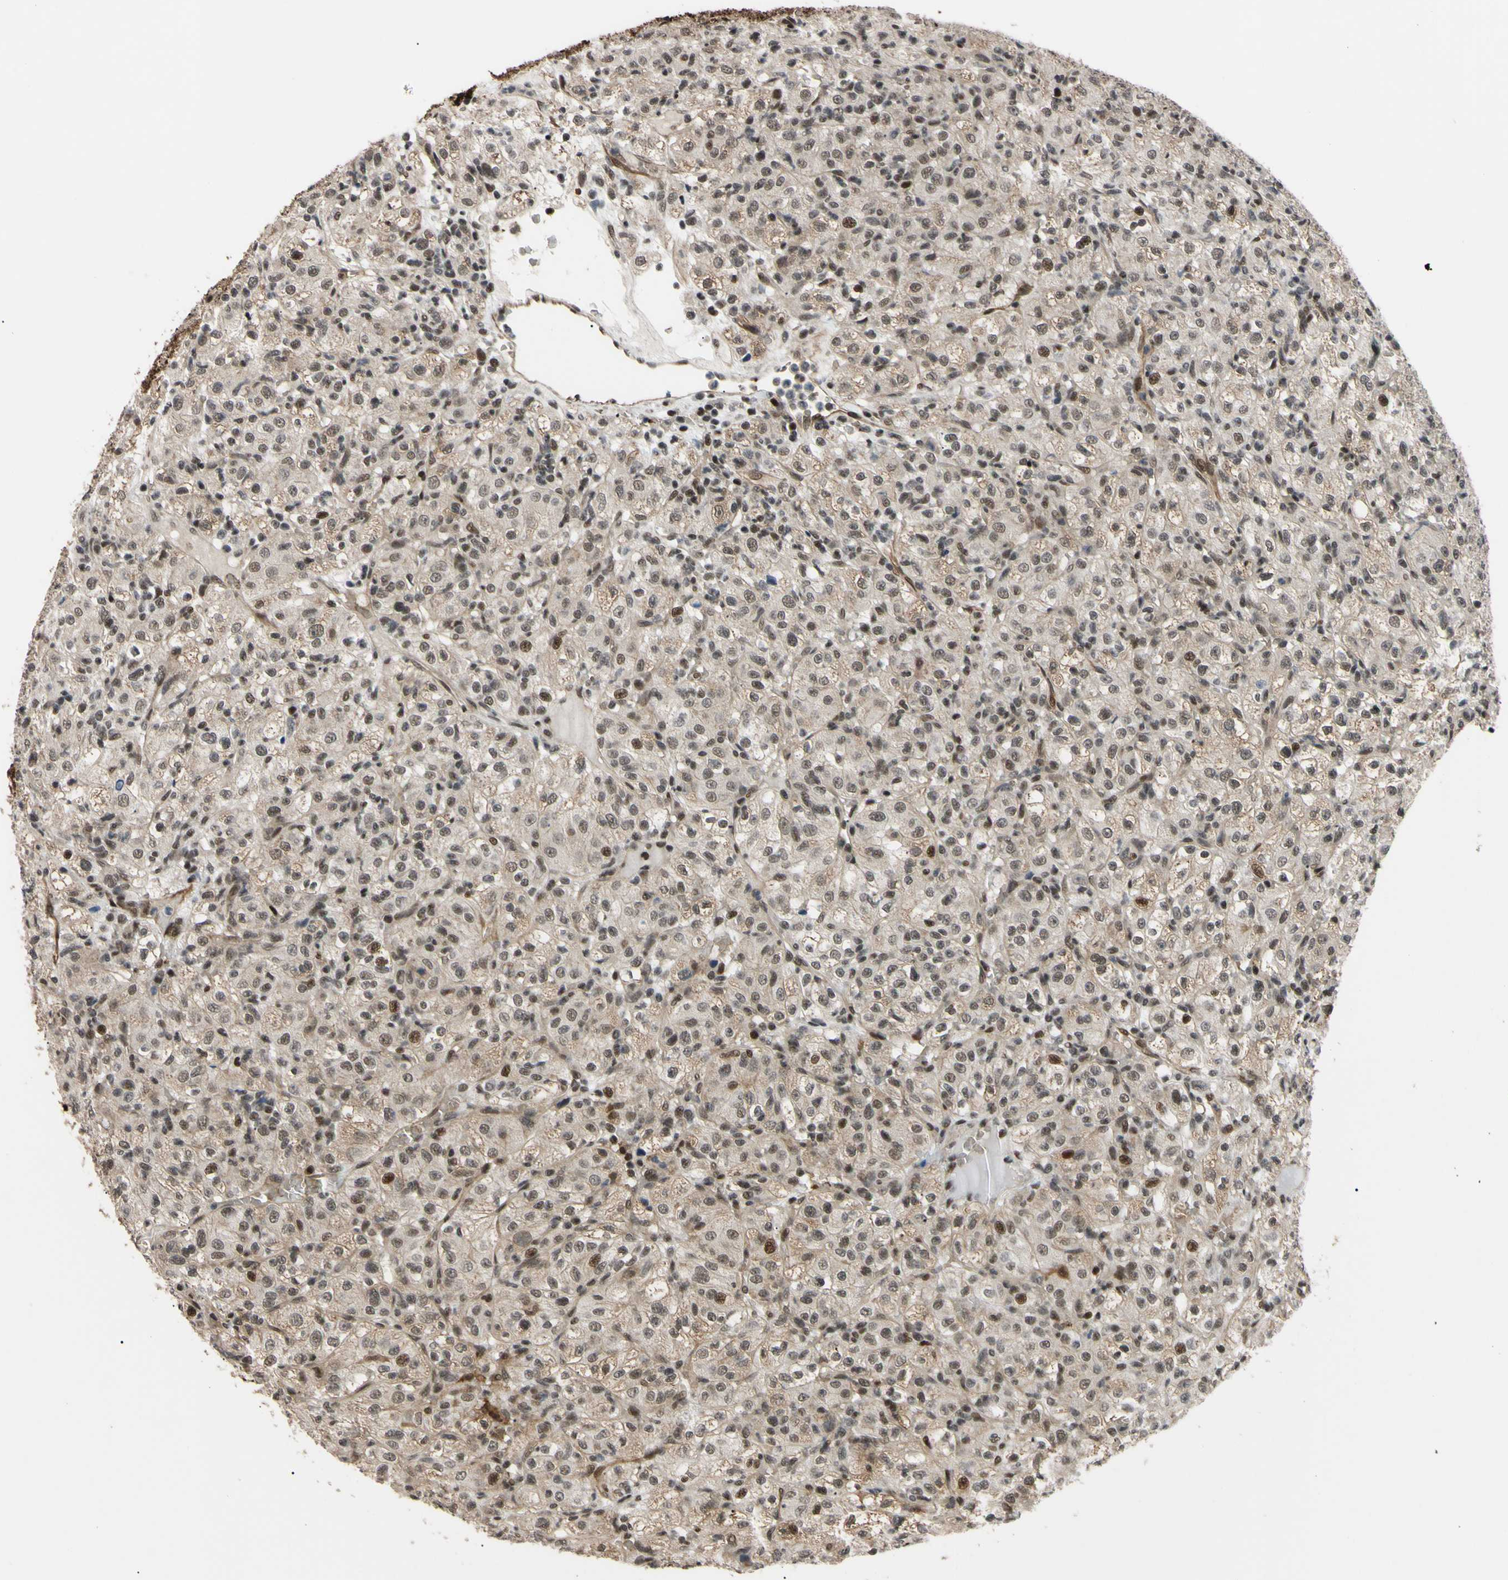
{"staining": {"intensity": "moderate", "quantity": ">75%", "location": "cytoplasmic/membranous,nuclear"}, "tissue": "renal cancer", "cell_type": "Tumor cells", "image_type": "cancer", "snomed": [{"axis": "morphology", "description": "Normal tissue, NOS"}, {"axis": "morphology", "description": "Adenocarcinoma, NOS"}, {"axis": "topography", "description": "Kidney"}], "caption": "Adenocarcinoma (renal) stained with DAB IHC reveals medium levels of moderate cytoplasmic/membranous and nuclear positivity in approximately >75% of tumor cells. The protein is stained brown, and the nuclei are stained in blue (DAB (3,3'-diaminobenzidine) IHC with brightfield microscopy, high magnification).", "gene": "THAP12", "patient": {"sex": "female", "age": 72}}